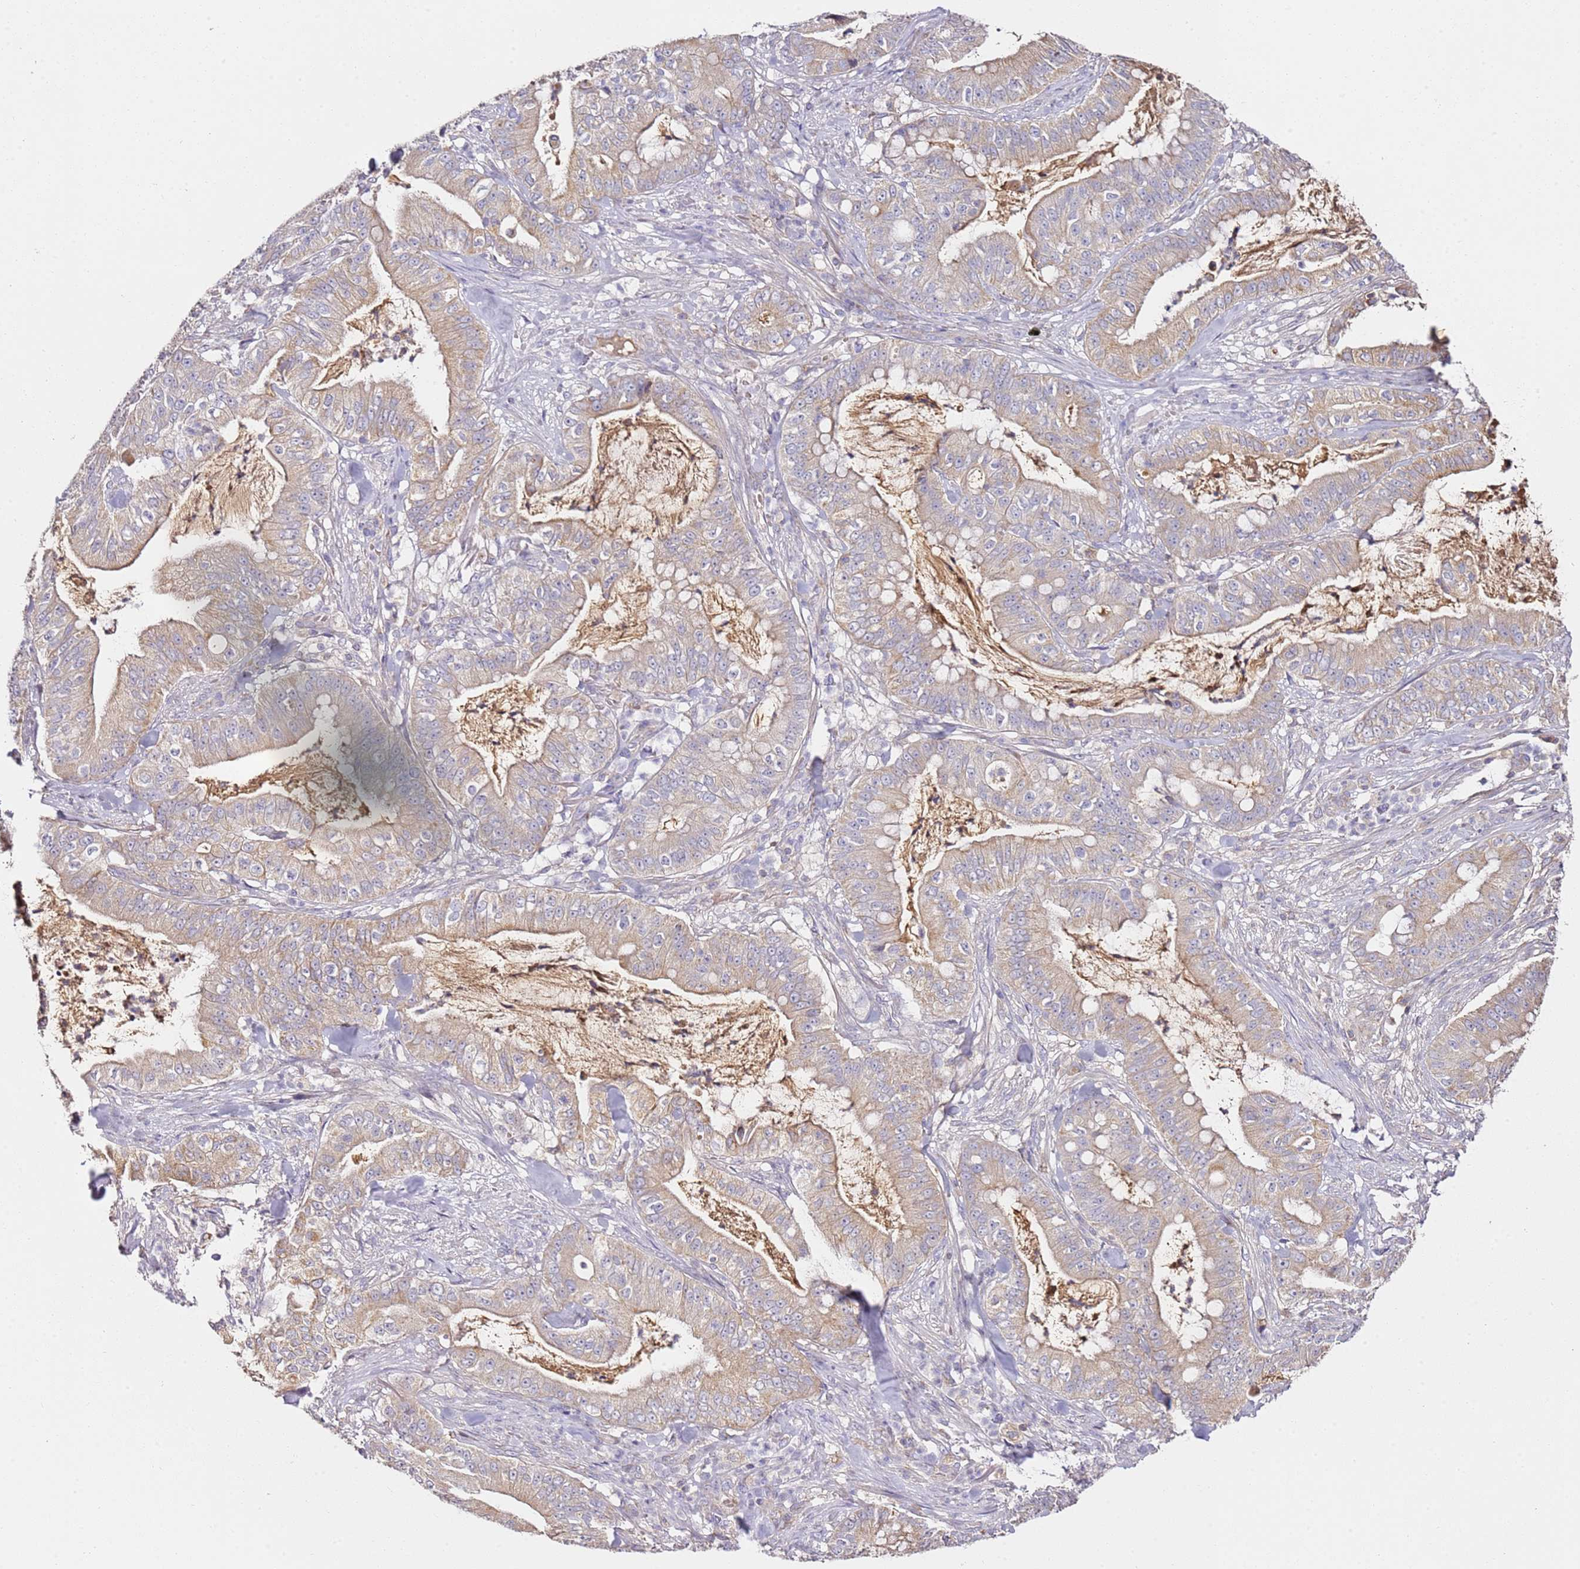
{"staining": {"intensity": "moderate", "quantity": "25%-75%", "location": "cytoplasmic/membranous"}, "tissue": "pancreatic cancer", "cell_type": "Tumor cells", "image_type": "cancer", "snomed": [{"axis": "morphology", "description": "Adenocarcinoma, NOS"}, {"axis": "topography", "description": "Pancreas"}], "caption": "Immunohistochemistry (IHC) micrograph of pancreatic adenocarcinoma stained for a protein (brown), which exhibits medium levels of moderate cytoplasmic/membranous positivity in about 25%-75% of tumor cells.", "gene": "OR2B11", "patient": {"sex": "male", "age": 71}}